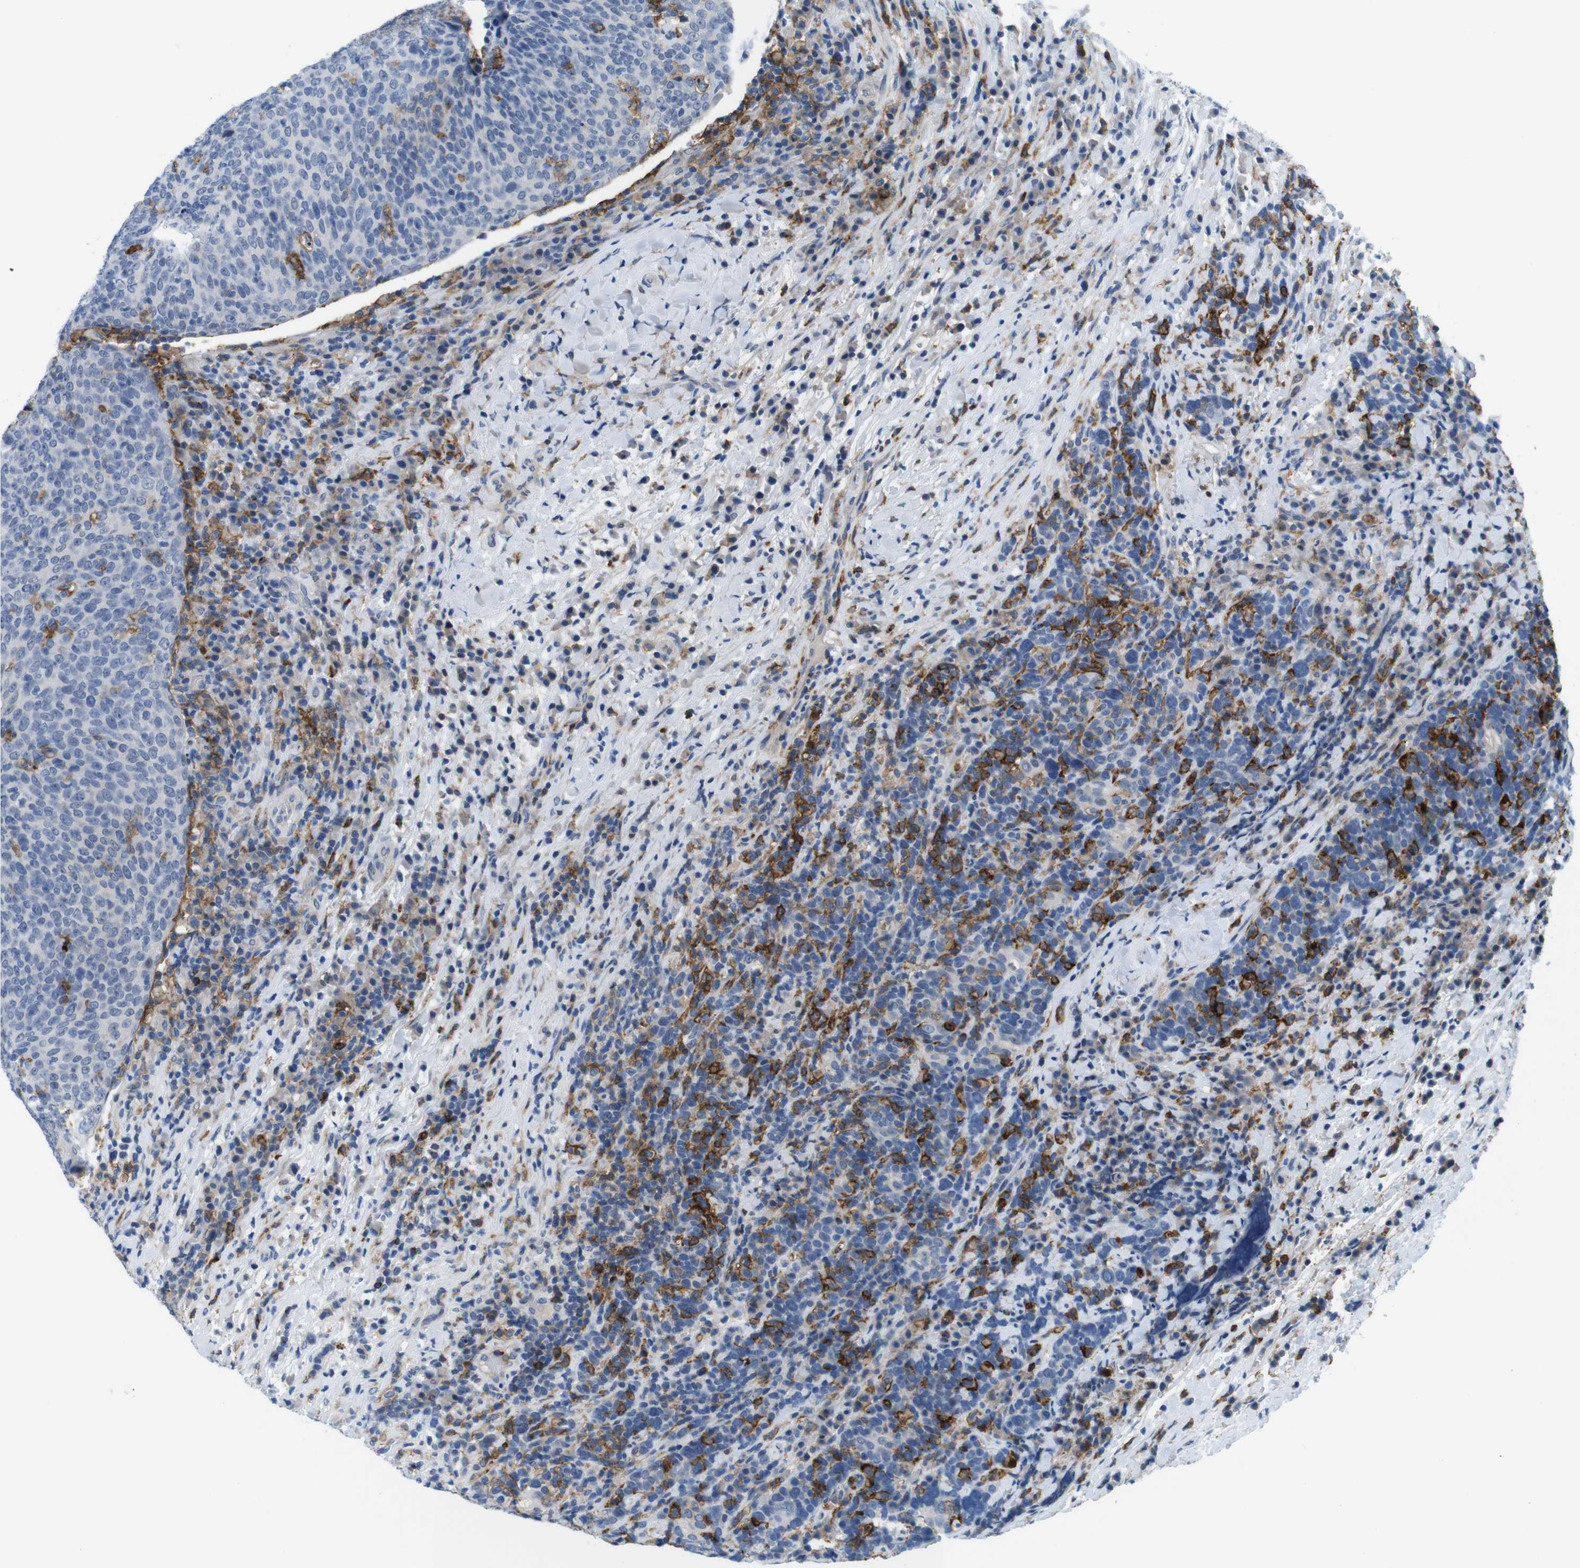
{"staining": {"intensity": "negative", "quantity": "none", "location": "none"}, "tissue": "head and neck cancer", "cell_type": "Tumor cells", "image_type": "cancer", "snomed": [{"axis": "morphology", "description": "Squamous cell carcinoma, NOS"}, {"axis": "morphology", "description": "Squamous cell carcinoma, metastatic, NOS"}, {"axis": "topography", "description": "Lymph node"}, {"axis": "topography", "description": "Head-Neck"}], "caption": "Tumor cells are negative for protein expression in human head and neck cancer. (DAB IHC, high magnification).", "gene": "CD300C", "patient": {"sex": "male", "age": 62}}